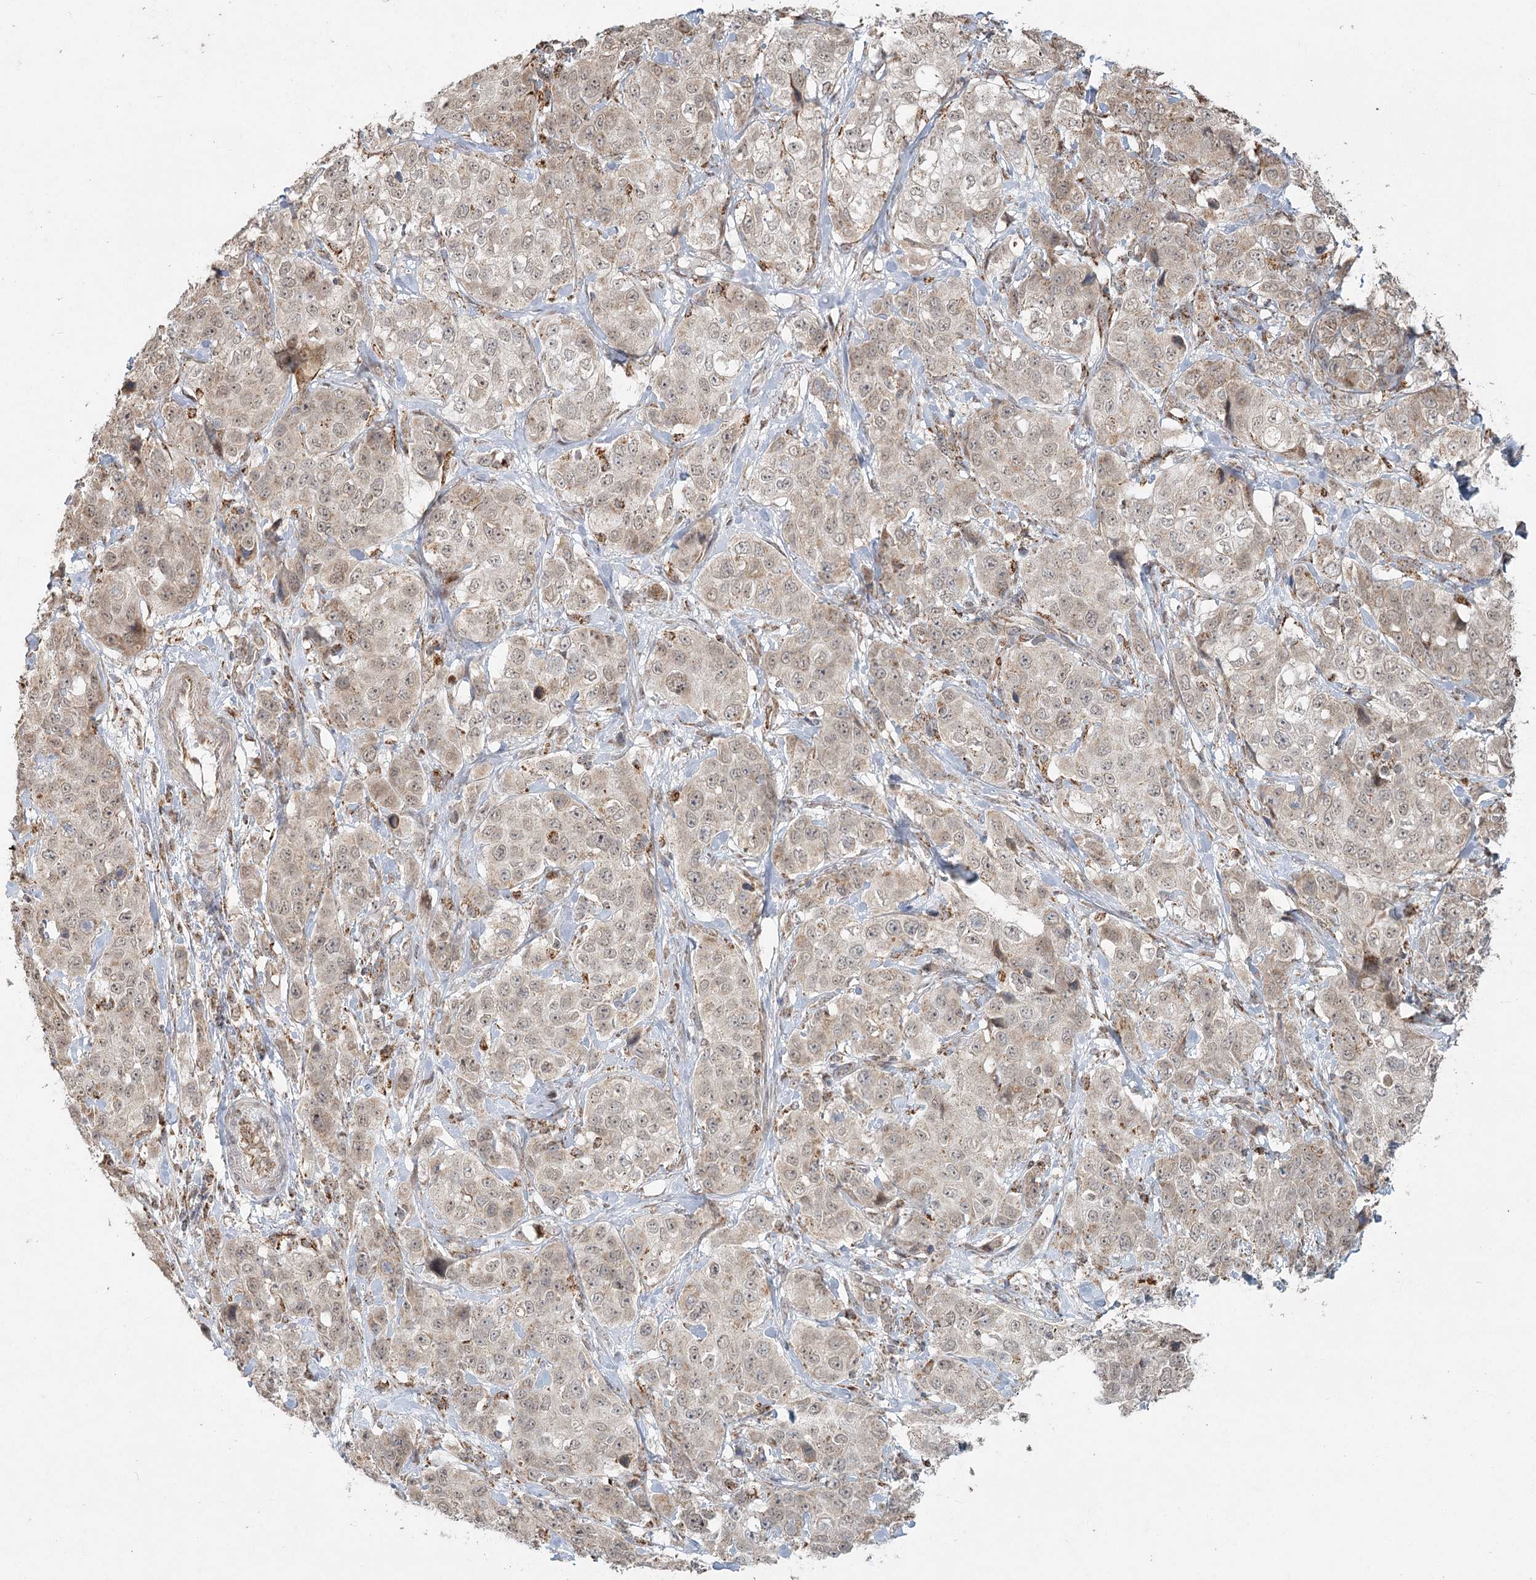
{"staining": {"intensity": "weak", "quantity": ">75%", "location": "cytoplasmic/membranous,nuclear"}, "tissue": "stomach cancer", "cell_type": "Tumor cells", "image_type": "cancer", "snomed": [{"axis": "morphology", "description": "Adenocarcinoma, NOS"}, {"axis": "topography", "description": "Stomach"}], "caption": "Tumor cells exhibit low levels of weak cytoplasmic/membranous and nuclear staining in about >75% of cells in human adenocarcinoma (stomach).", "gene": "LACTB", "patient": {"sex": "male", "age": 48}}